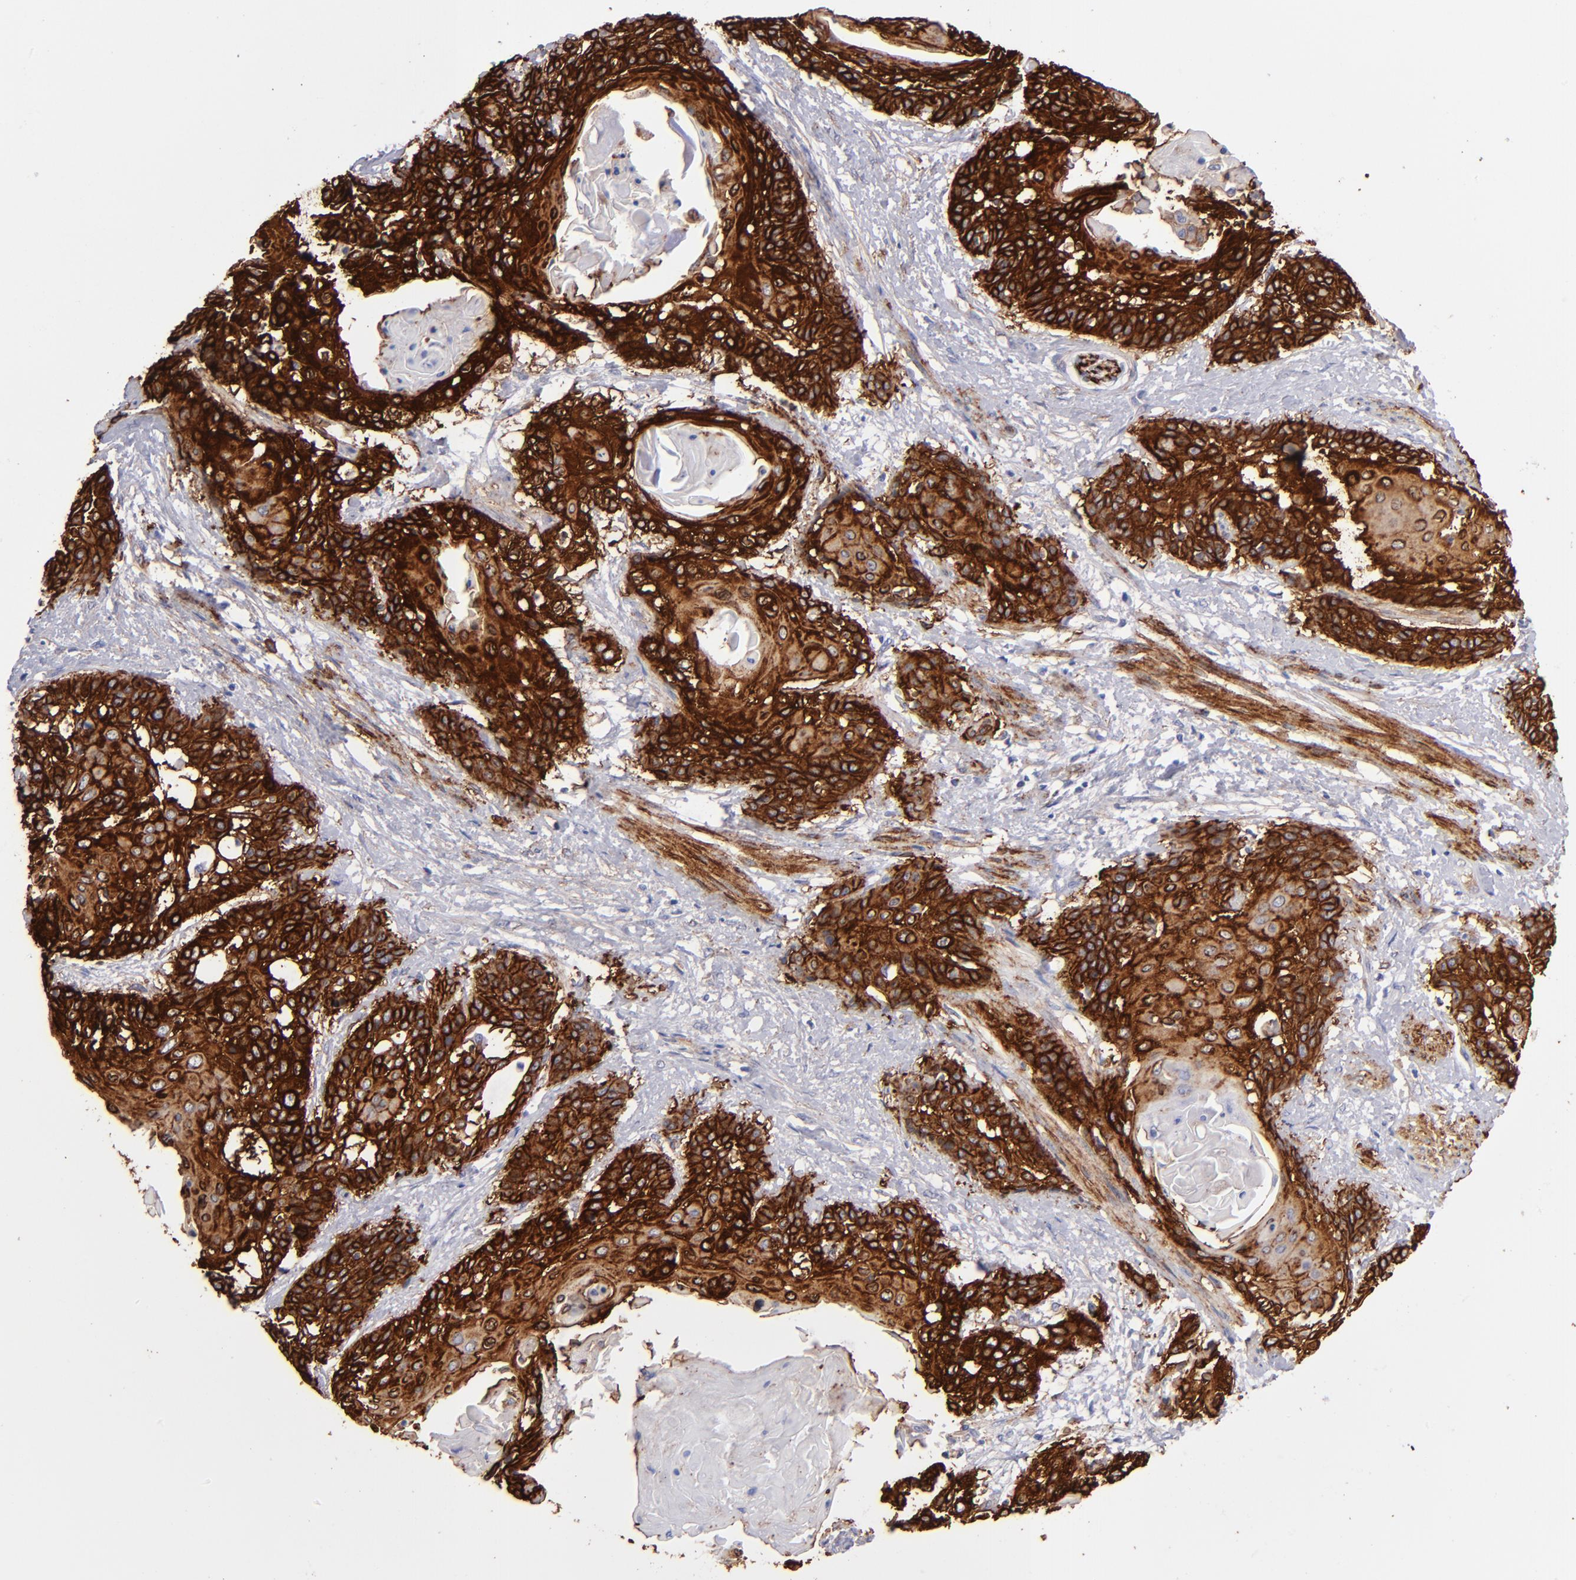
{"staining": {"intensity": "strong", "quantity": ">75%", "location": "cytoplasmic/membranous"}, "tissue": "cervical cancer", "cell_type": "Tumor cells", "image_type": "cancer", "snomed": [{"axis": "morphology", "description": "Squamous cell carcinoma, NOS"}, {"axis": "topography", "description": "Cervix"}], "caption": "Immunohistochemistry (IHC) photomicrograph of cervical cancer (squamous cell carcinoma) stained for a protein (brown), which displays high levels of strong cytoplasmic/membranous expression in approximately >75% of tumor cells.", "gene": "AHNAK2", "patient": {"sex": "female", "age": 57}}